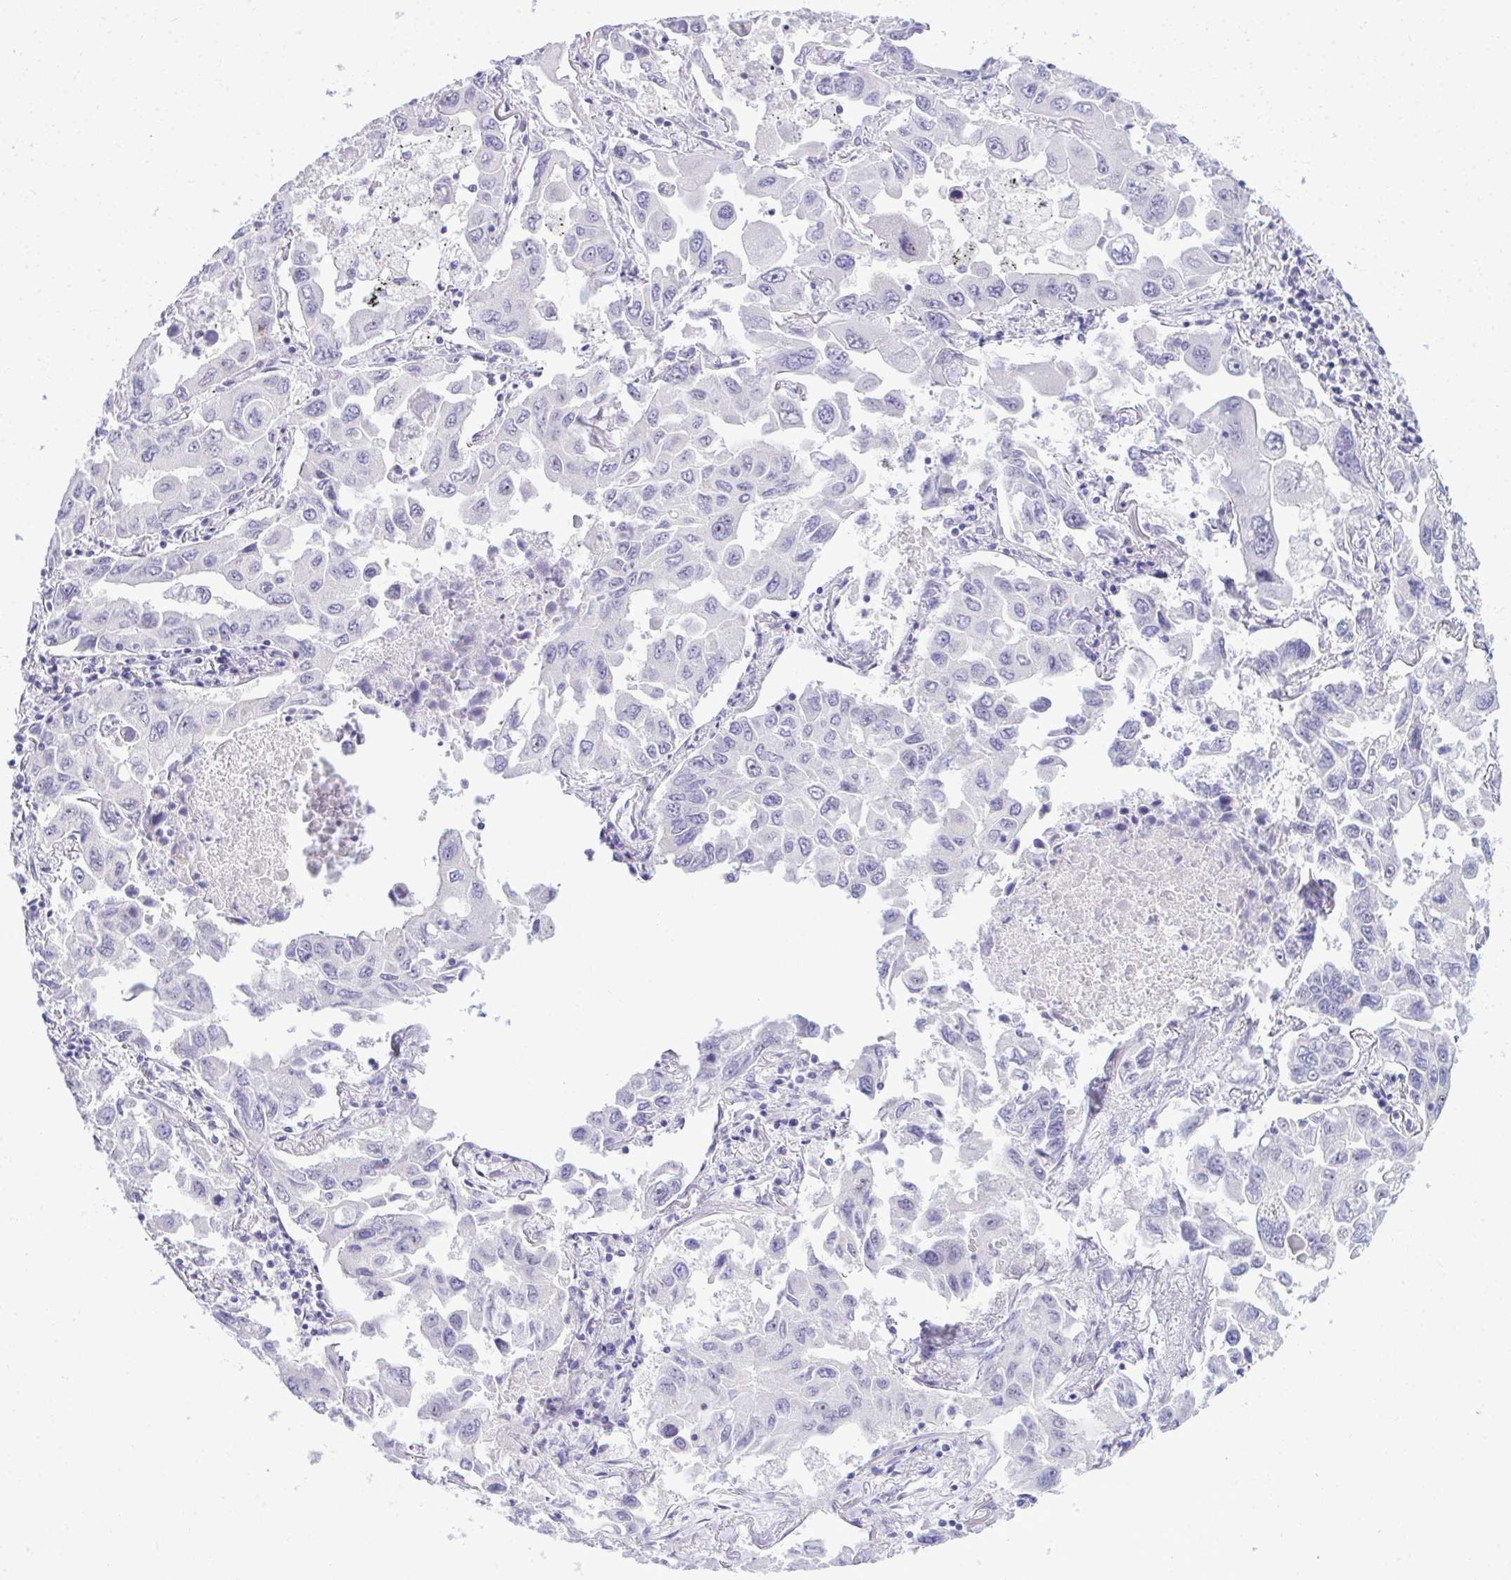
{"staining": {"intensity": "negative", "quantity": "none", "location": "none"}, "tissue": "lung cancer", "cell_type": "Tumor cells", "image_type": "cancer", "snomed": [{"axis": "morphology", "description": "Adenocarcinoma, NOS"}, {"axis": "topography", "description": "Lung"}], "caption": "IHC photomicrograph of human adenocarcinoma (lung) stained for a protein (brown), which demonstrates no staining in tumor cells. Brightfield microscopy of IHC stained with DAB (3,3'-diaminobenzidine) (brown) and hematoxylin (blue), captured at high magnification.", "gene": "EID3", "patient": {"sex": "male", "age": 64}}